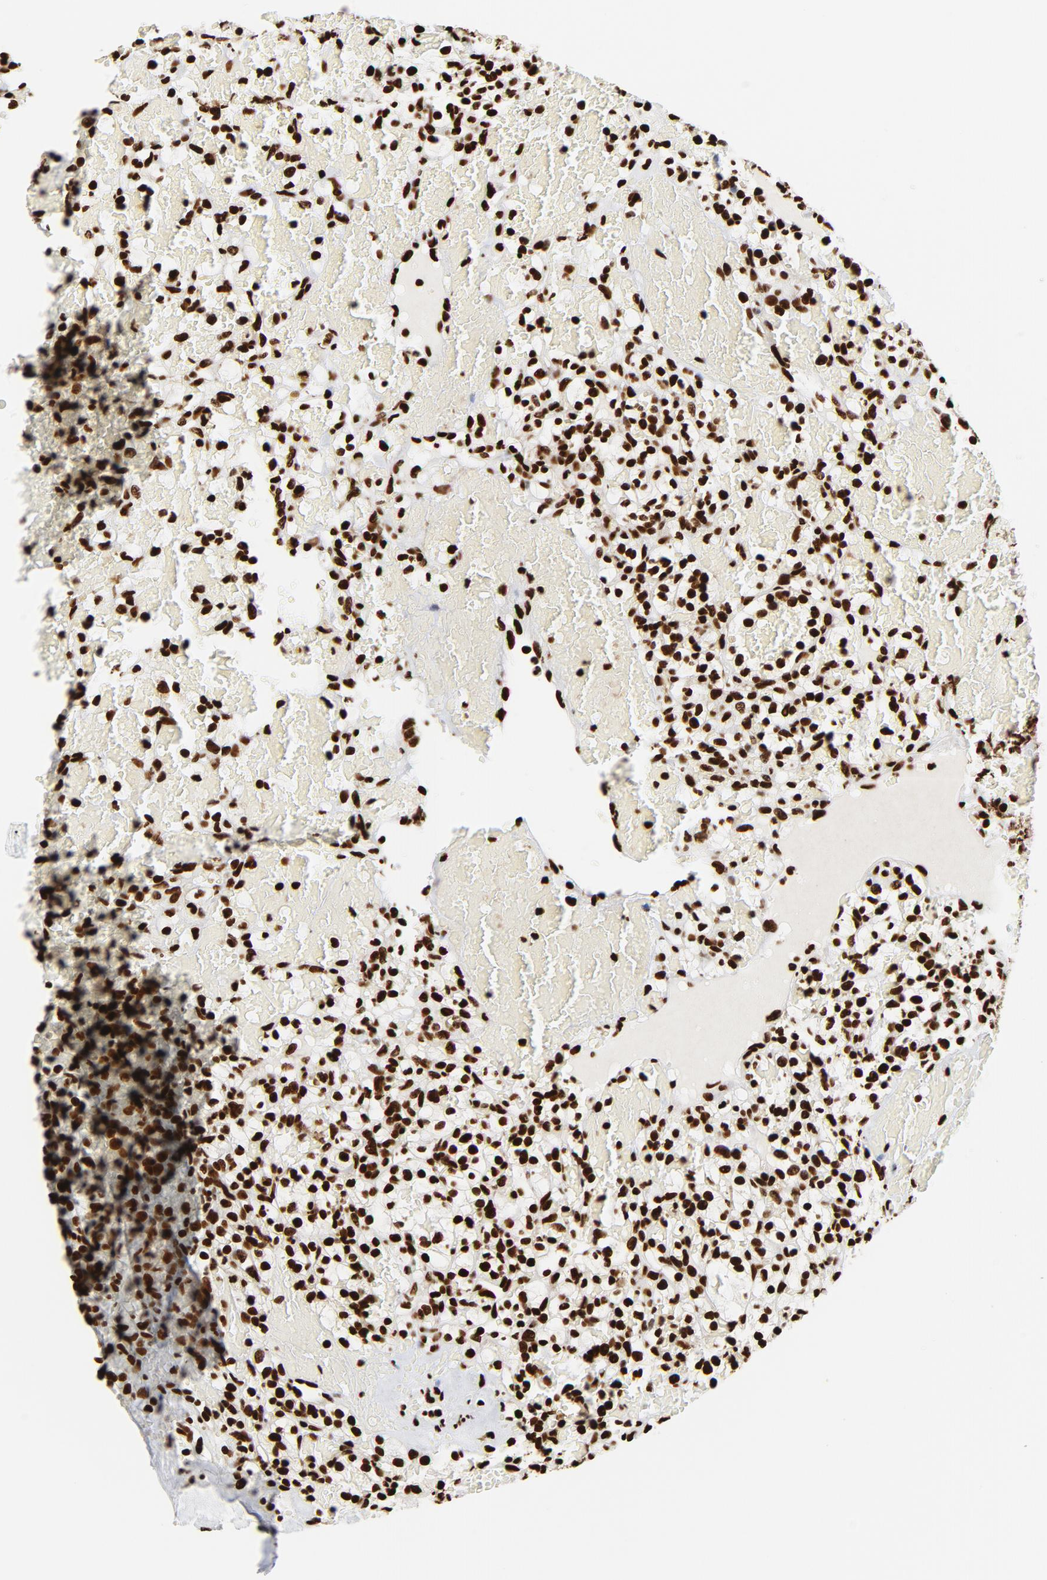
{"staining": {"intensity": "strong", "quantity": ">75%", "location": "nuclear"}, "tissue": "renal cancer", "cell_type": "Tumor cells", "image_type": "cancer", "snomed": [{"axis": "morphology", "description": "Adenocarcinoma, NOS"}, {"axis": "topography", "description": "Kidney"}], "caption": "Renal adenocarcinoma stained with a protein marker exhibits strong staining in tumor cells.", "gene": "XRCC6", "patient": {"sex": "female", "age": 60}}